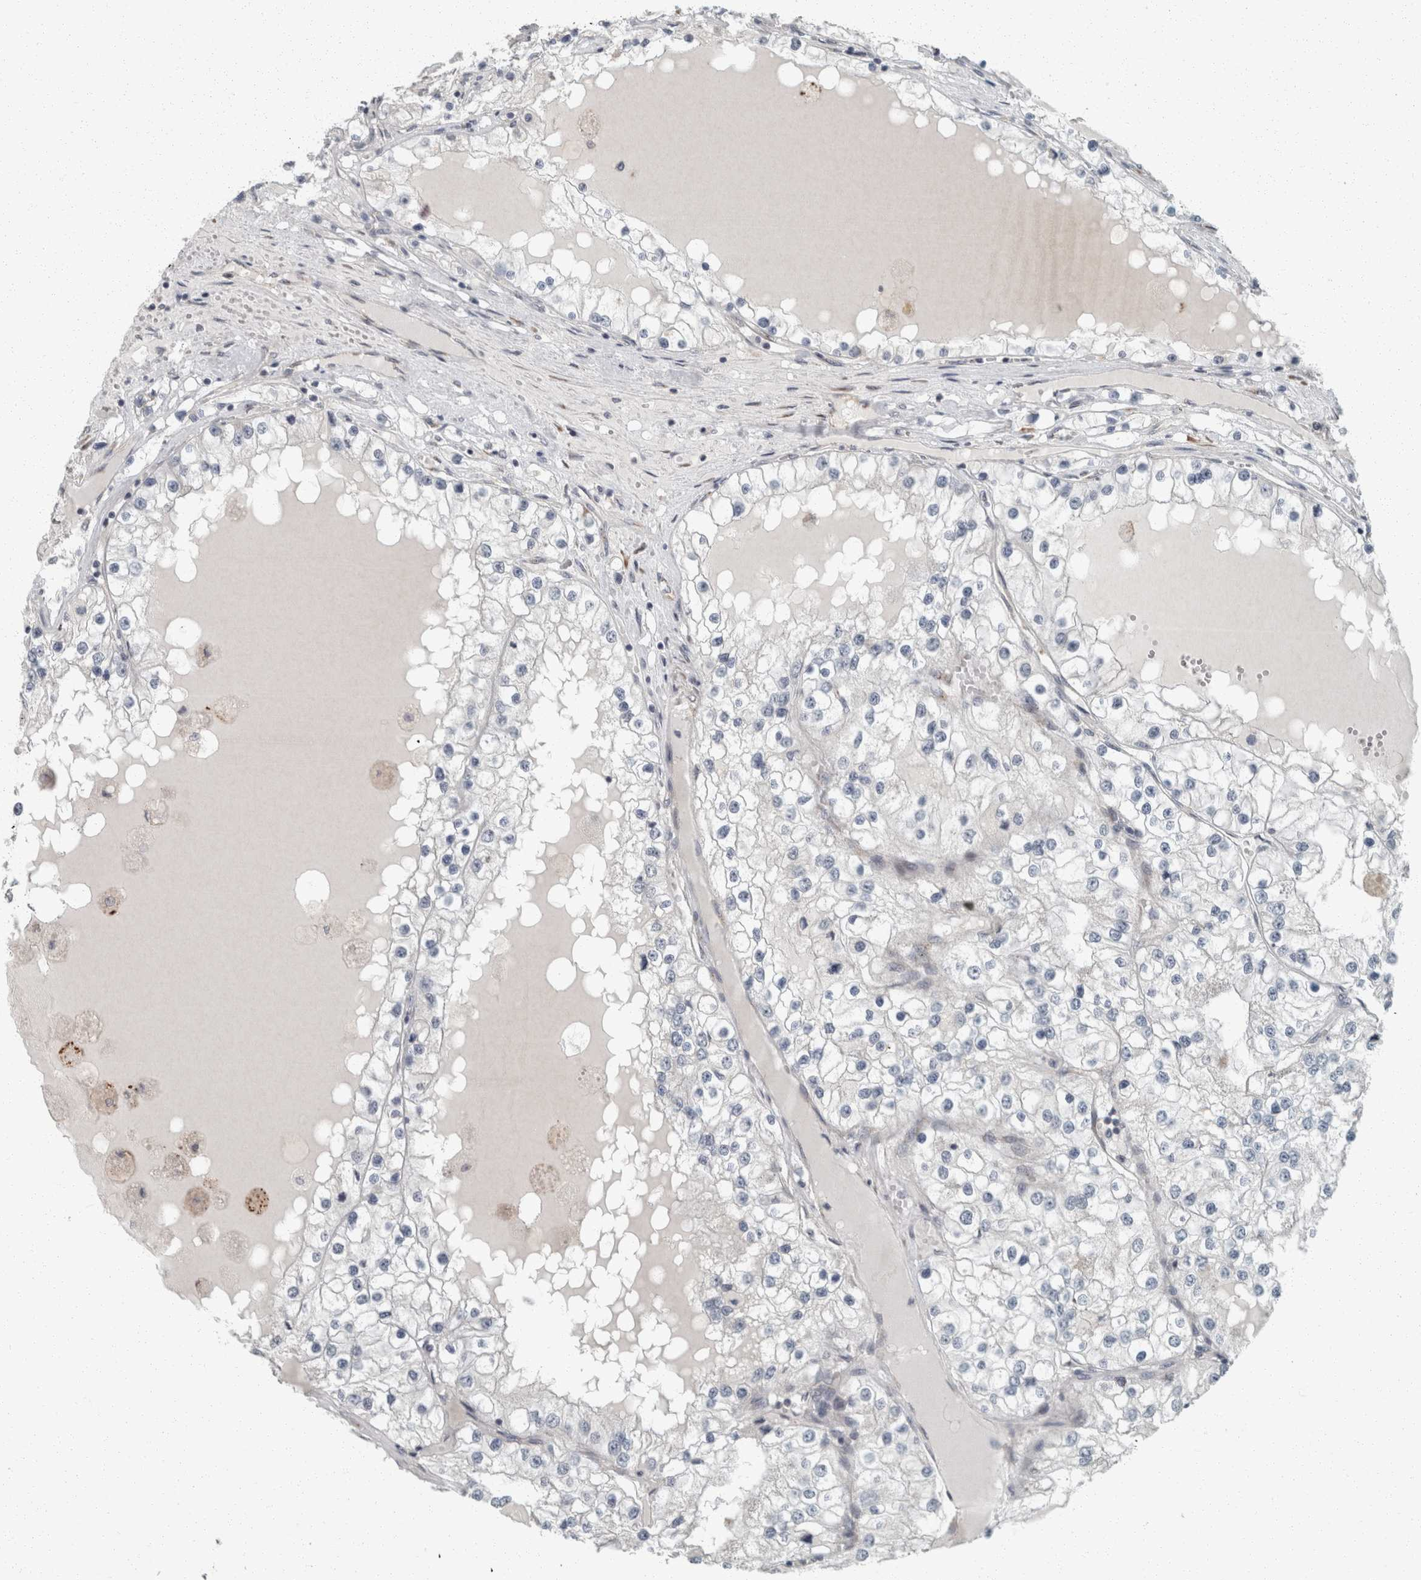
{"staining": {"intensity": "negative", "quantity": "none", "location": "none"}, "tissue": "renal cancer", "cell_type": "Tumor cells", "image_type": "cancer", "snomed": [{"axis": "morphology", "description": "Adenocarcinoma, NOS"}, {"axis": "topography", "description": "Kidney"}], "caption": "Histopathology image shows no significant protein staining in tumor cells of renal cancer.", "gene": "KIF1C", "patient": {"sex": "male", "age": 68}}